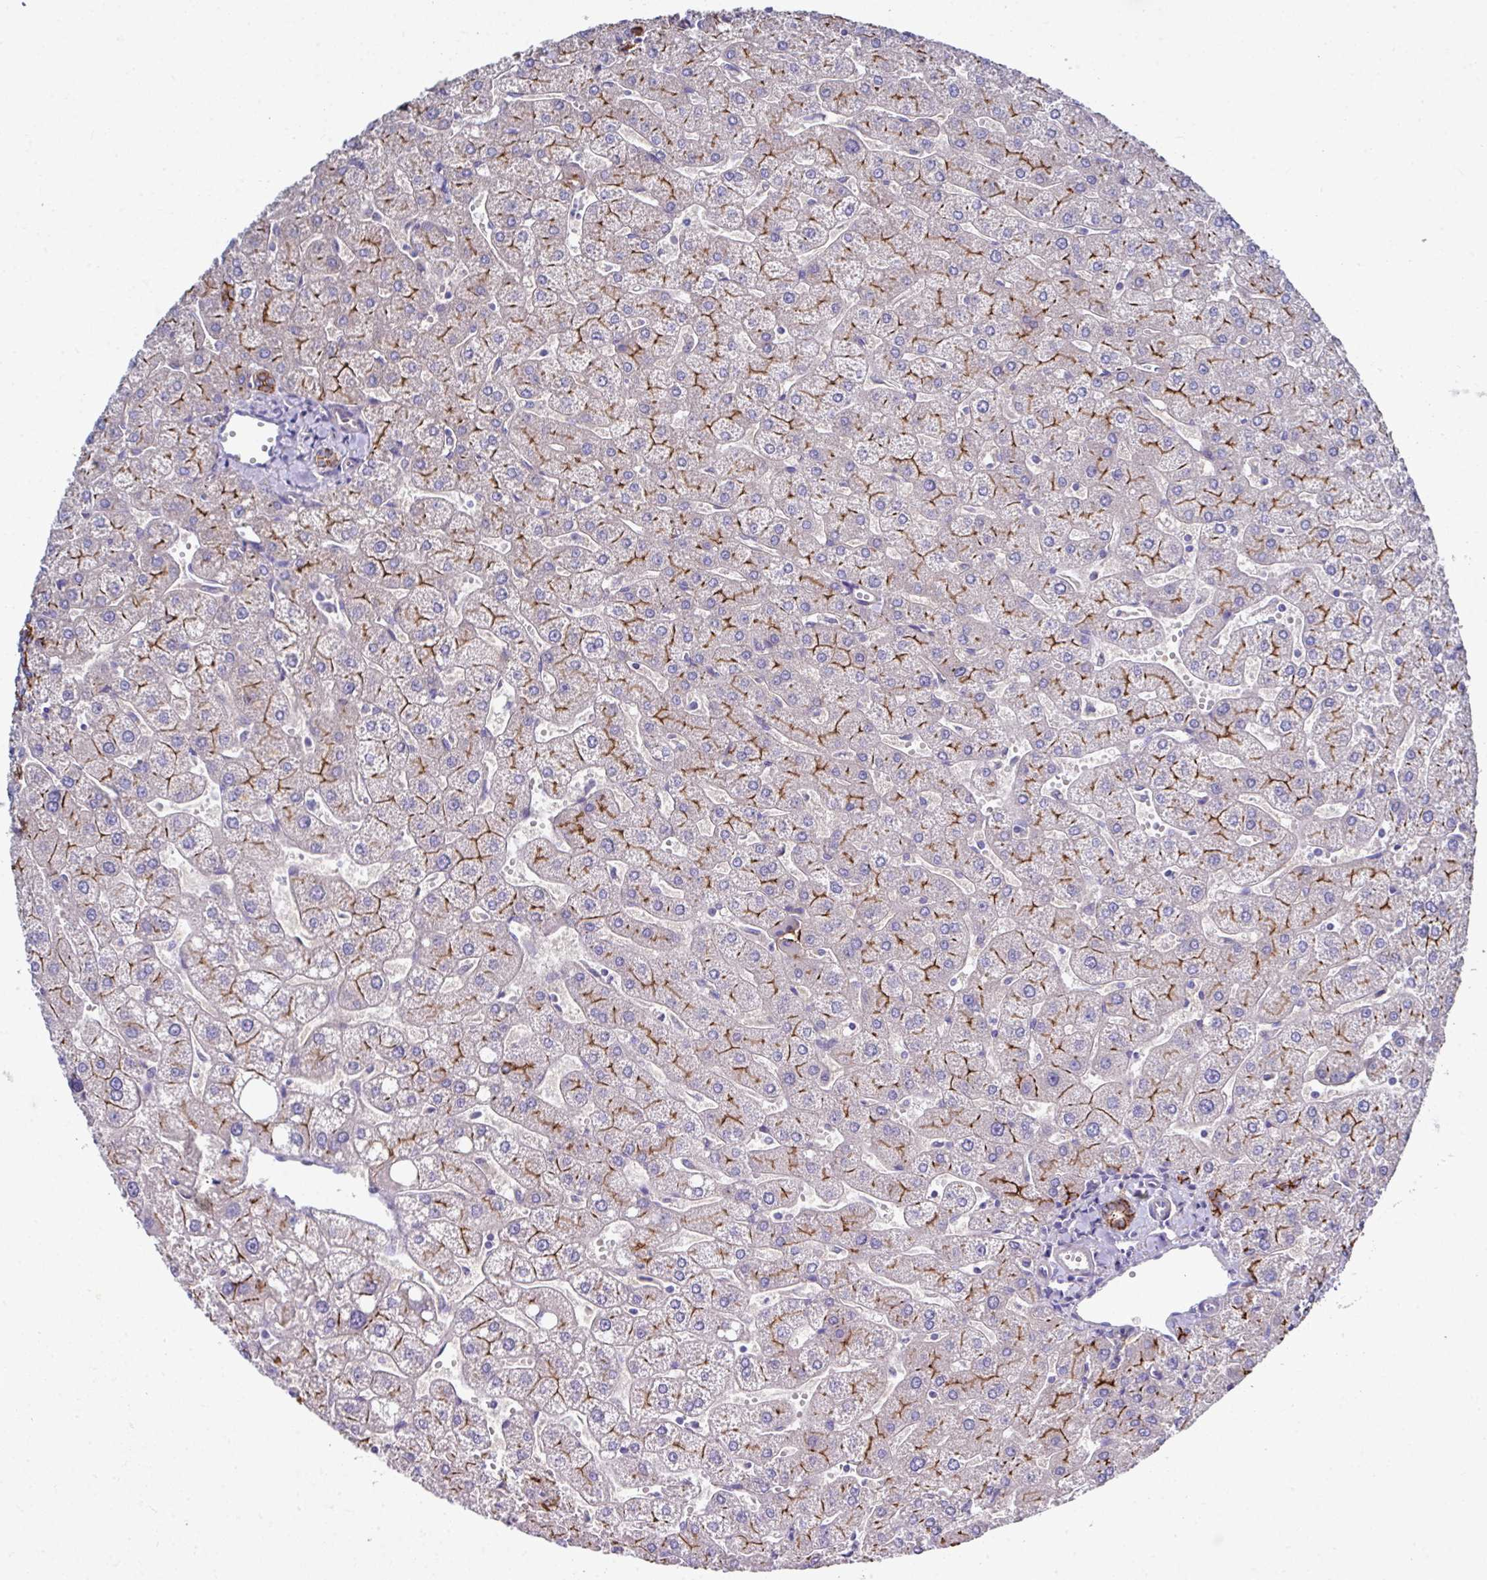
{"staining": {"intensity": "moderate", "quantity": ">75%", "location": "cytoplasmic/membranous"}, "tissue": "liver", "cell_type": "Cholangiocytes", "image_type": "normal", "snomed": [{"axis": "morphology", "description": "Normal tissue, NOS"}, {"axis": "topography", "description": "Liver"}], "caption": "Immunohistochemistry (IHC) image of unremarkable liver: liver stained using IHC exhibits medium levels of moderate protein expression localized specifically in the cytoplasmic/membranous of cholangiocytes, appearing as a cytoplasmic/membranous brown color.", "gene": "CLDN1", "patient": {"sex": "male", "age": 67}}